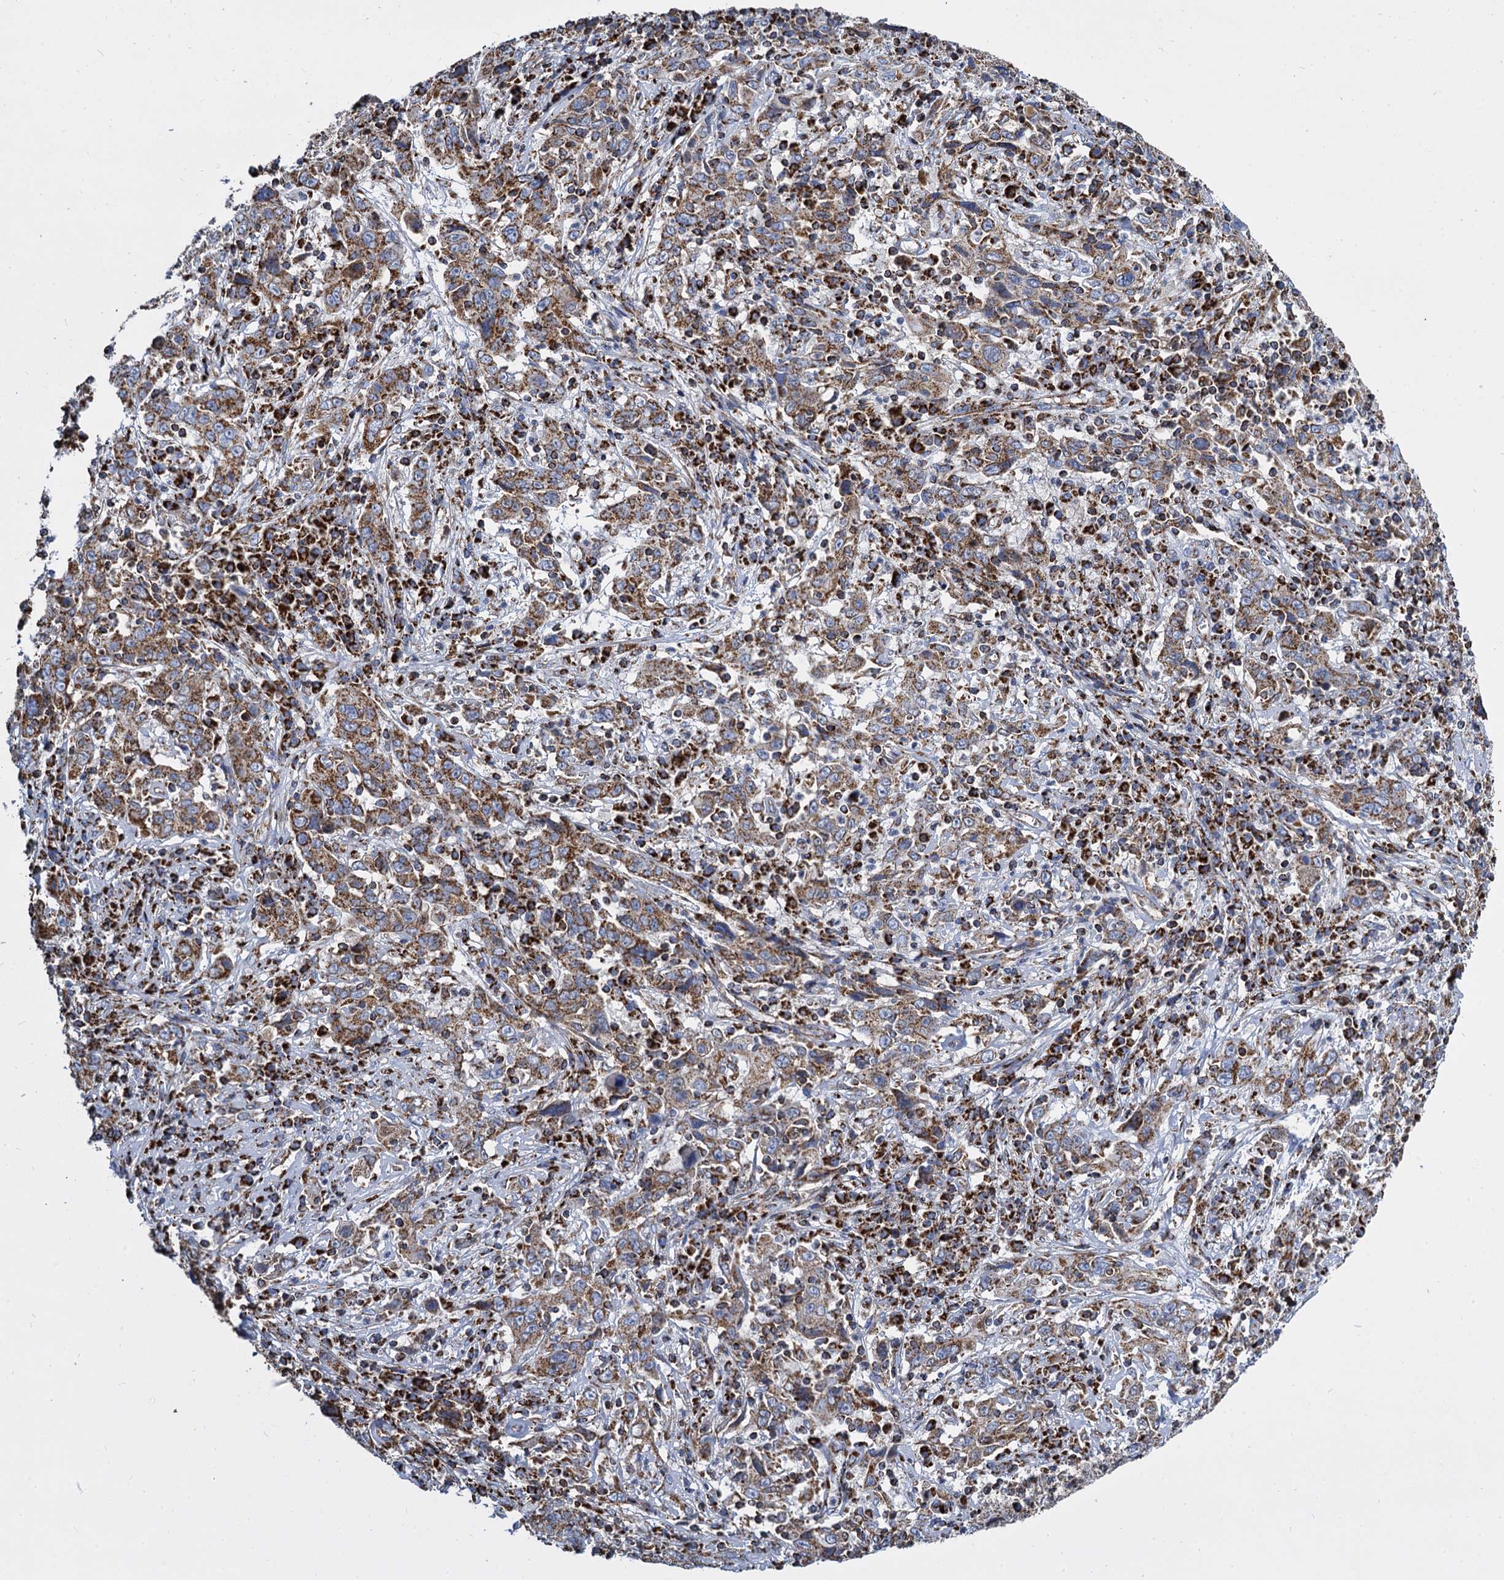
{"staining": {"intensity": "moderate", "quantity": ">75%", "location": "cytoplasmic/membranous"}, "tissue": "cervical cancer", "cell_type": "Tumor cells", "image_type": "cancer", "snomed": [{"axis": "morphology", "description": "Squamous cell carcinoma, NOS"}, {"axis": "topography", "description": "Cervix"}], "caption": "DAB immunohistochemical staining of cervical cancer (squamous cell carcinoma) displays moderate cytoplasmic/membranous protein positivity in about >75% of tumor cells.", "gene": "TIMM10", "patient": {"sex": "female", "age": 46}}